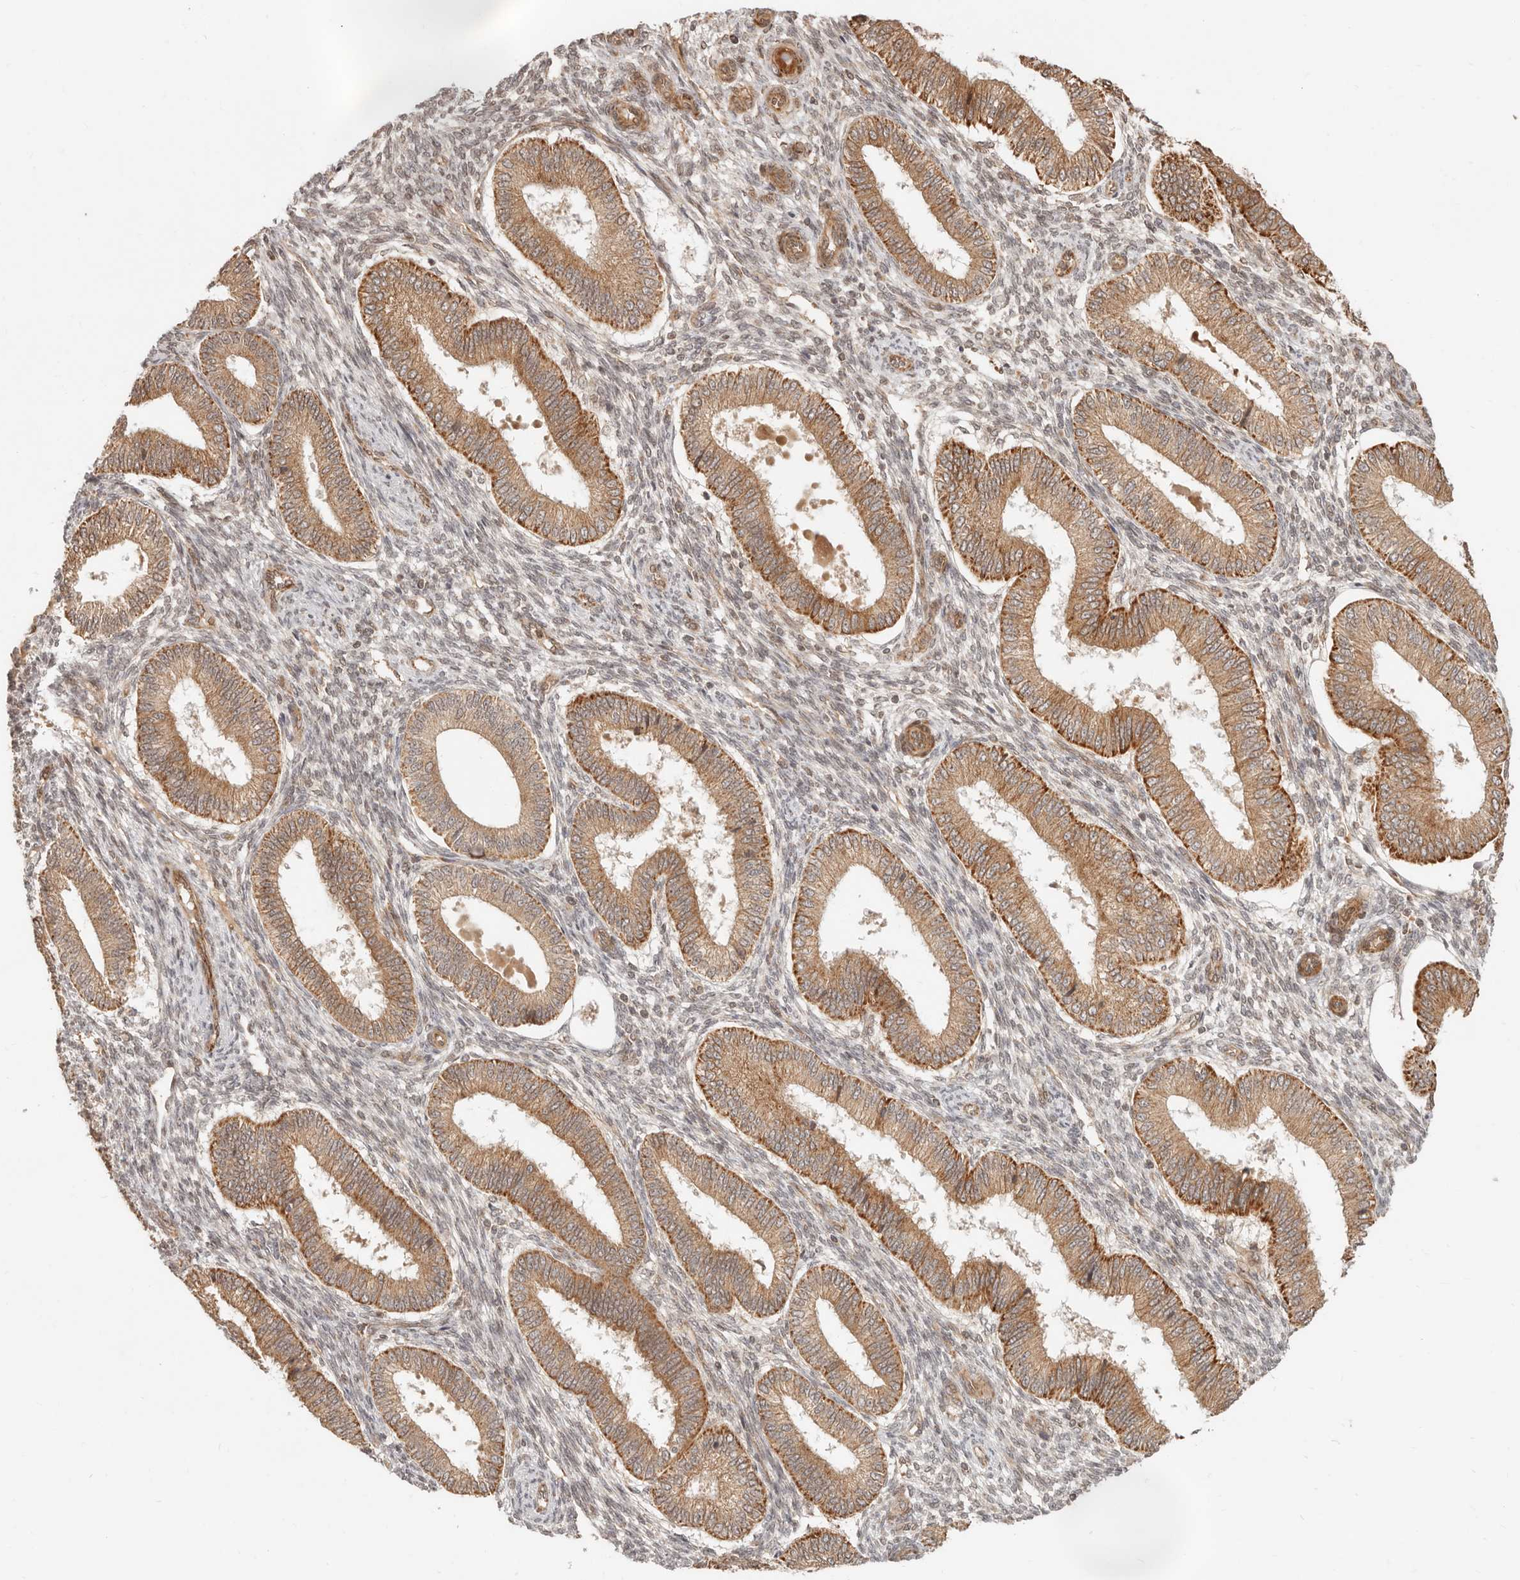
{"staining": {"intensity": "moderate", "quantity": "<25%", "location": "nuclear"}, "tissue": "endometrium", "cell_type": "Cells in endometrial stroma", "image_type": "normal", "snomed": [{"axis": "morphology", "description": "Normal tissue, NOS"}, {"axis": "topography", "description": "Endometrium"}], "caption": "Cells in endometrial stroma display moderate nuclear expression in about <25% of cells in benign endometrium.", "gene": "BAALC", "patient": {"sex": "female", "age": 39}}